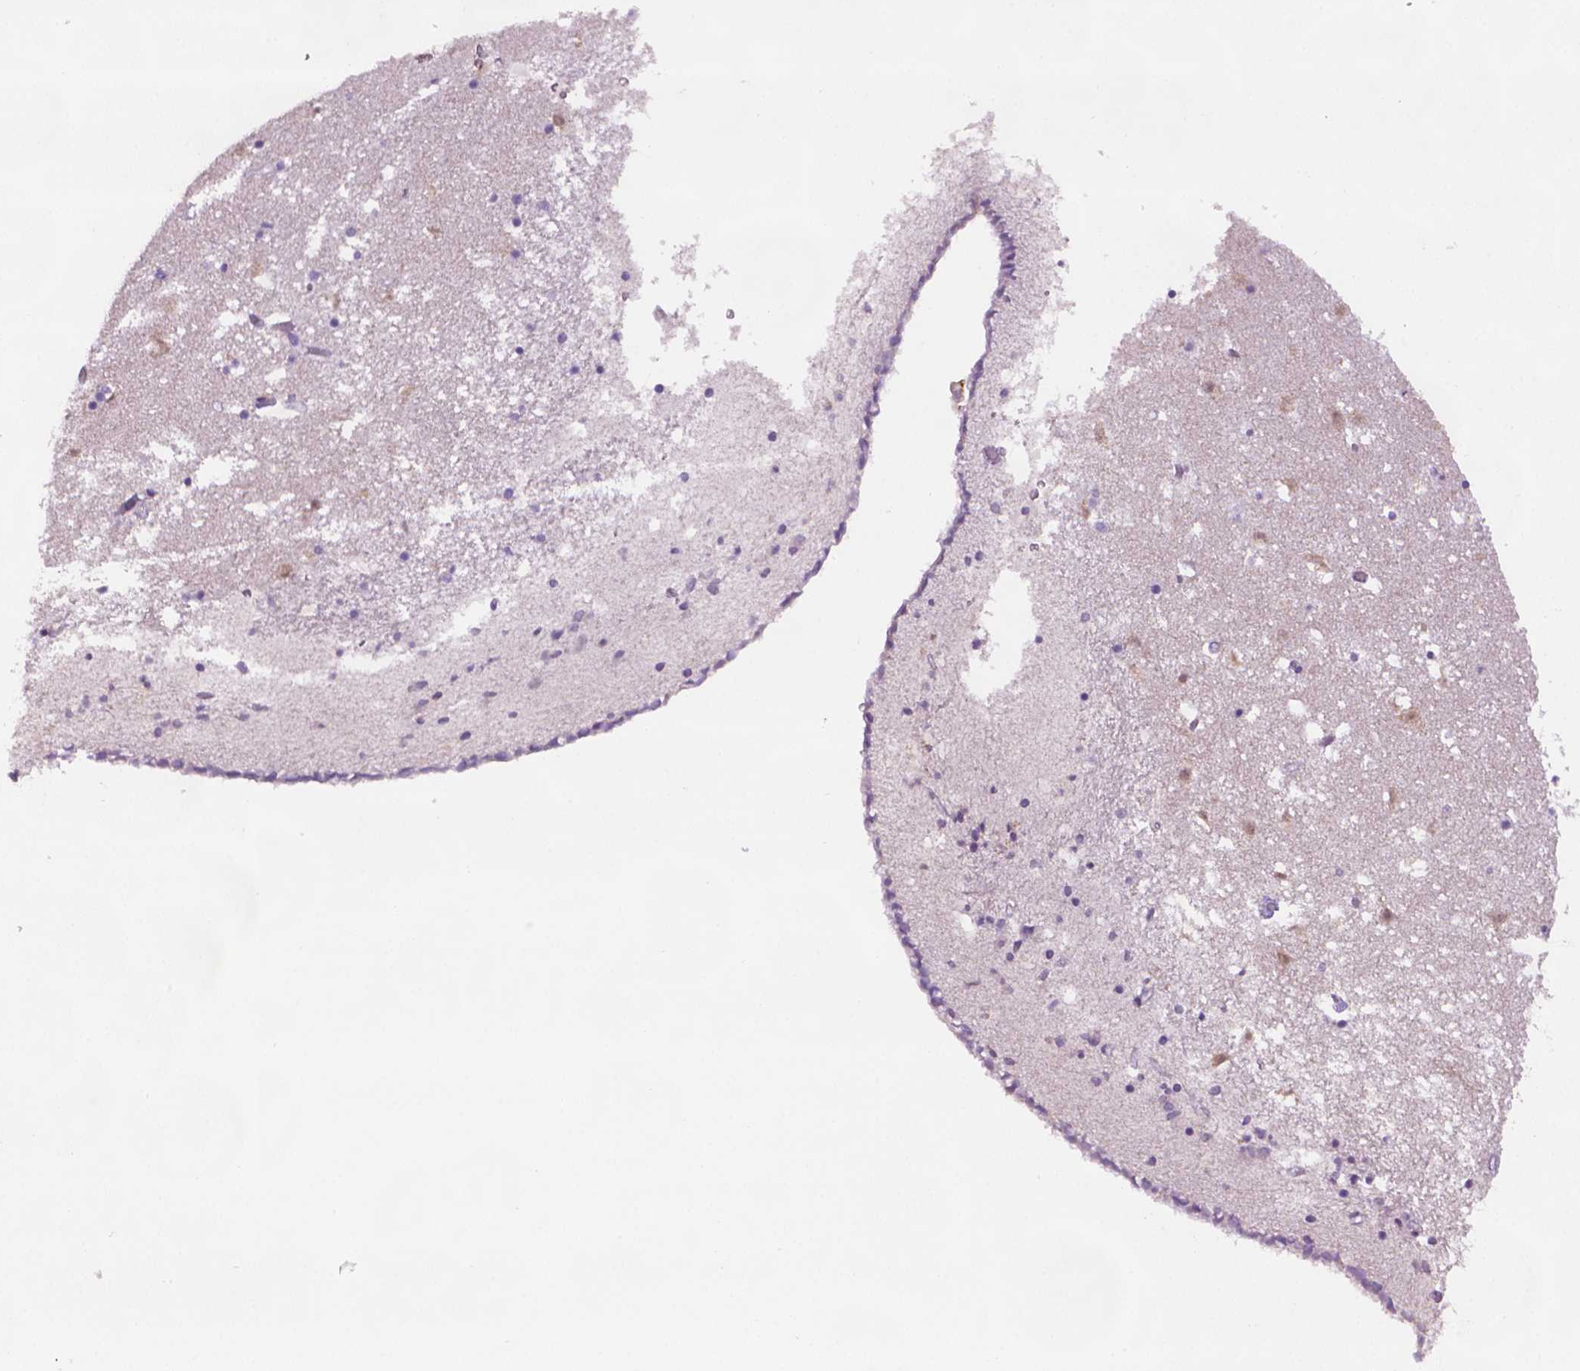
{"staining": {"intensity": "negative", "quantity": "none", "location": "none"}, "tissue": "caudate", "cell_type": "Glial cells", "image_type": "normal", "snomed": [{"axis": "morphology", "description": "Normal tissue, NOS"}, {"axis": "topography", "description": "Lateral ventricle wall"}], "caption": "High power microscopy image of an immunohistochemistry photomicrograph of unremarkable caudate, revealing no significant positivity in glial cells.", "gene": "CDKN2D", "patient": {"sex": "female", "age": 42}}